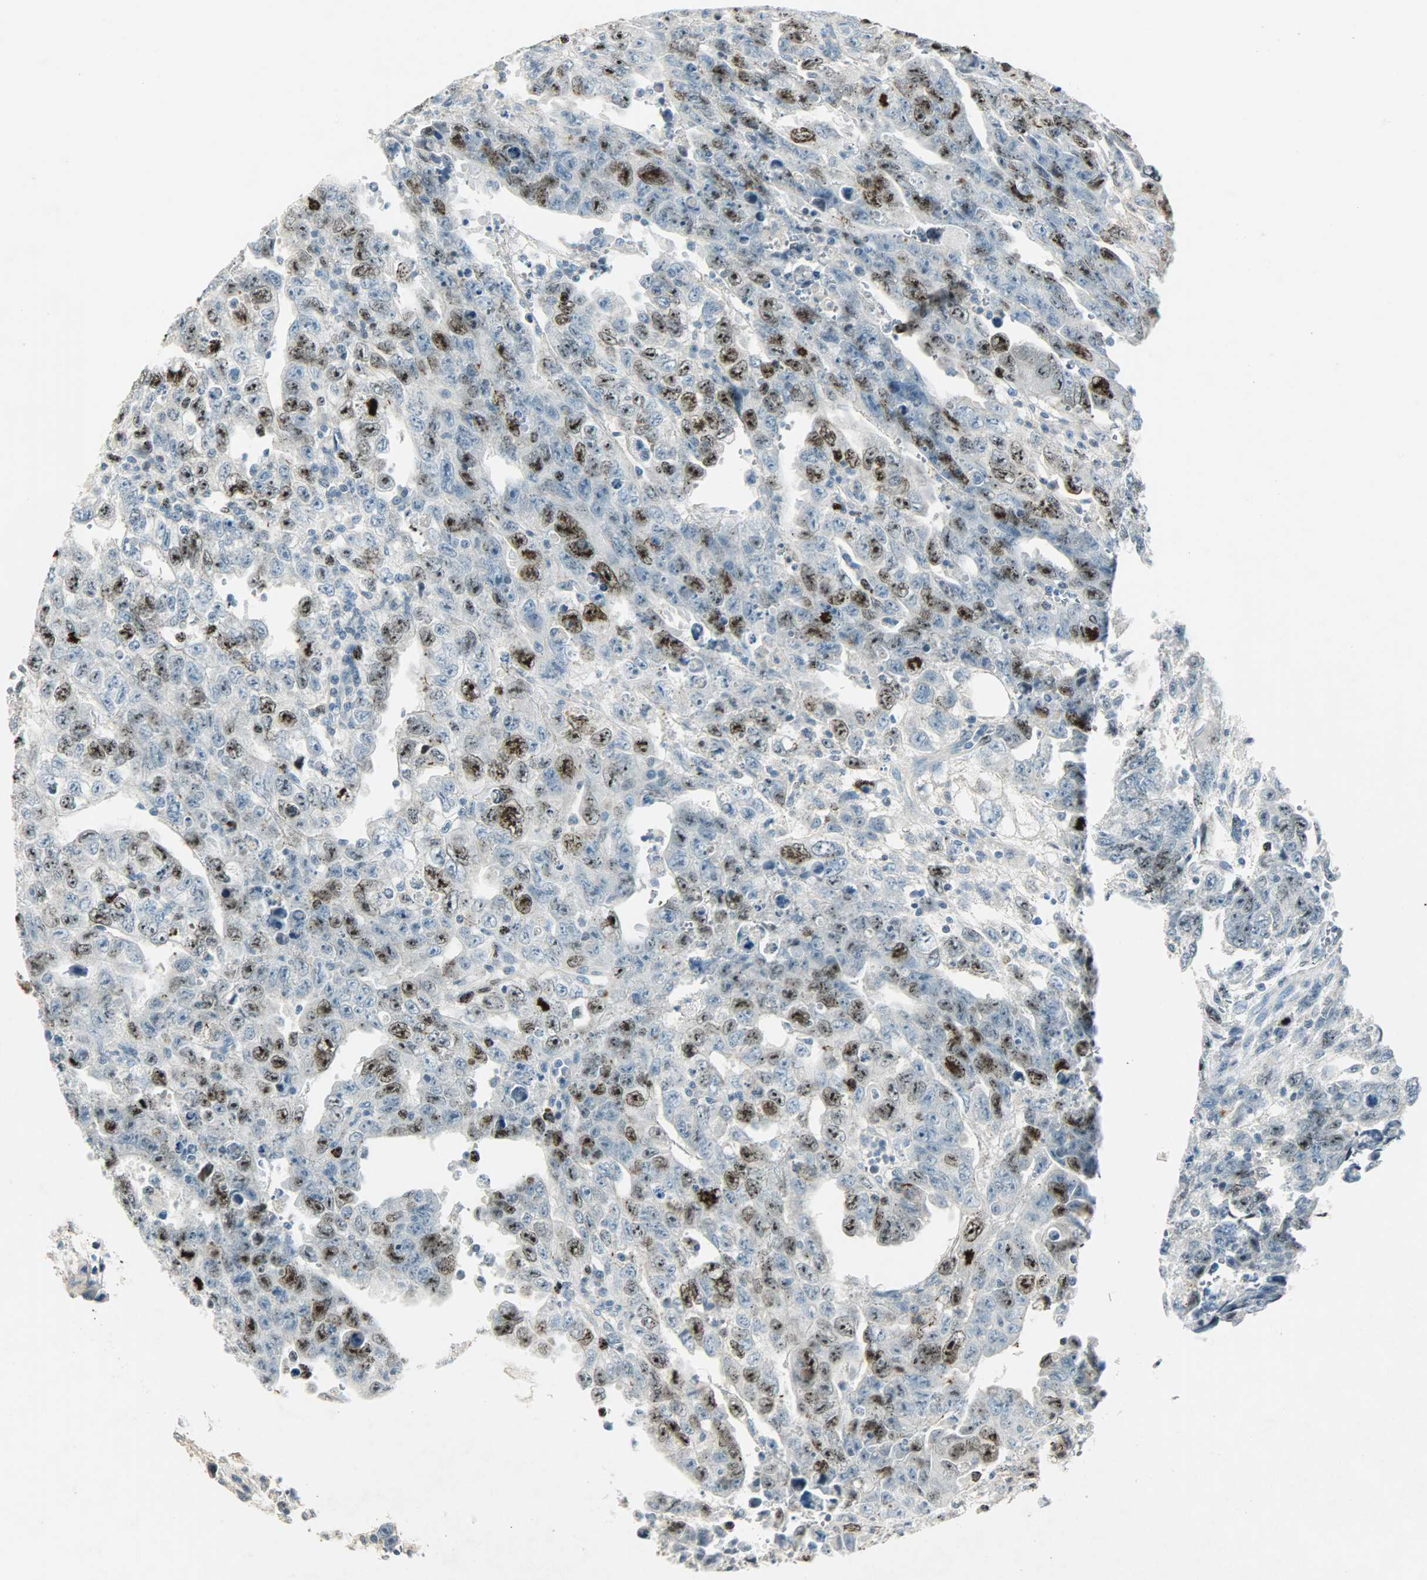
{"staining": {"intensity": "strong", "quantity": "25%-75%", "location": "nuclear"}, "tissue": "testis cancer", "cell_type": "Tumor cells", "image_type": "cancer", "snomed": [{"axis": "morphology", "description": "Carcinoma, Embryonal, NOS"}, {"axis": "topography", "description": "Testis"}], "caption": "Testis cancer stained for a protein displays strong nuclear positivity in tumor cells. (DAB IHC with brightfield microscopy, high magnification).", "gene": "AURKB", "patient": {"sex": "male", "age": 28}}